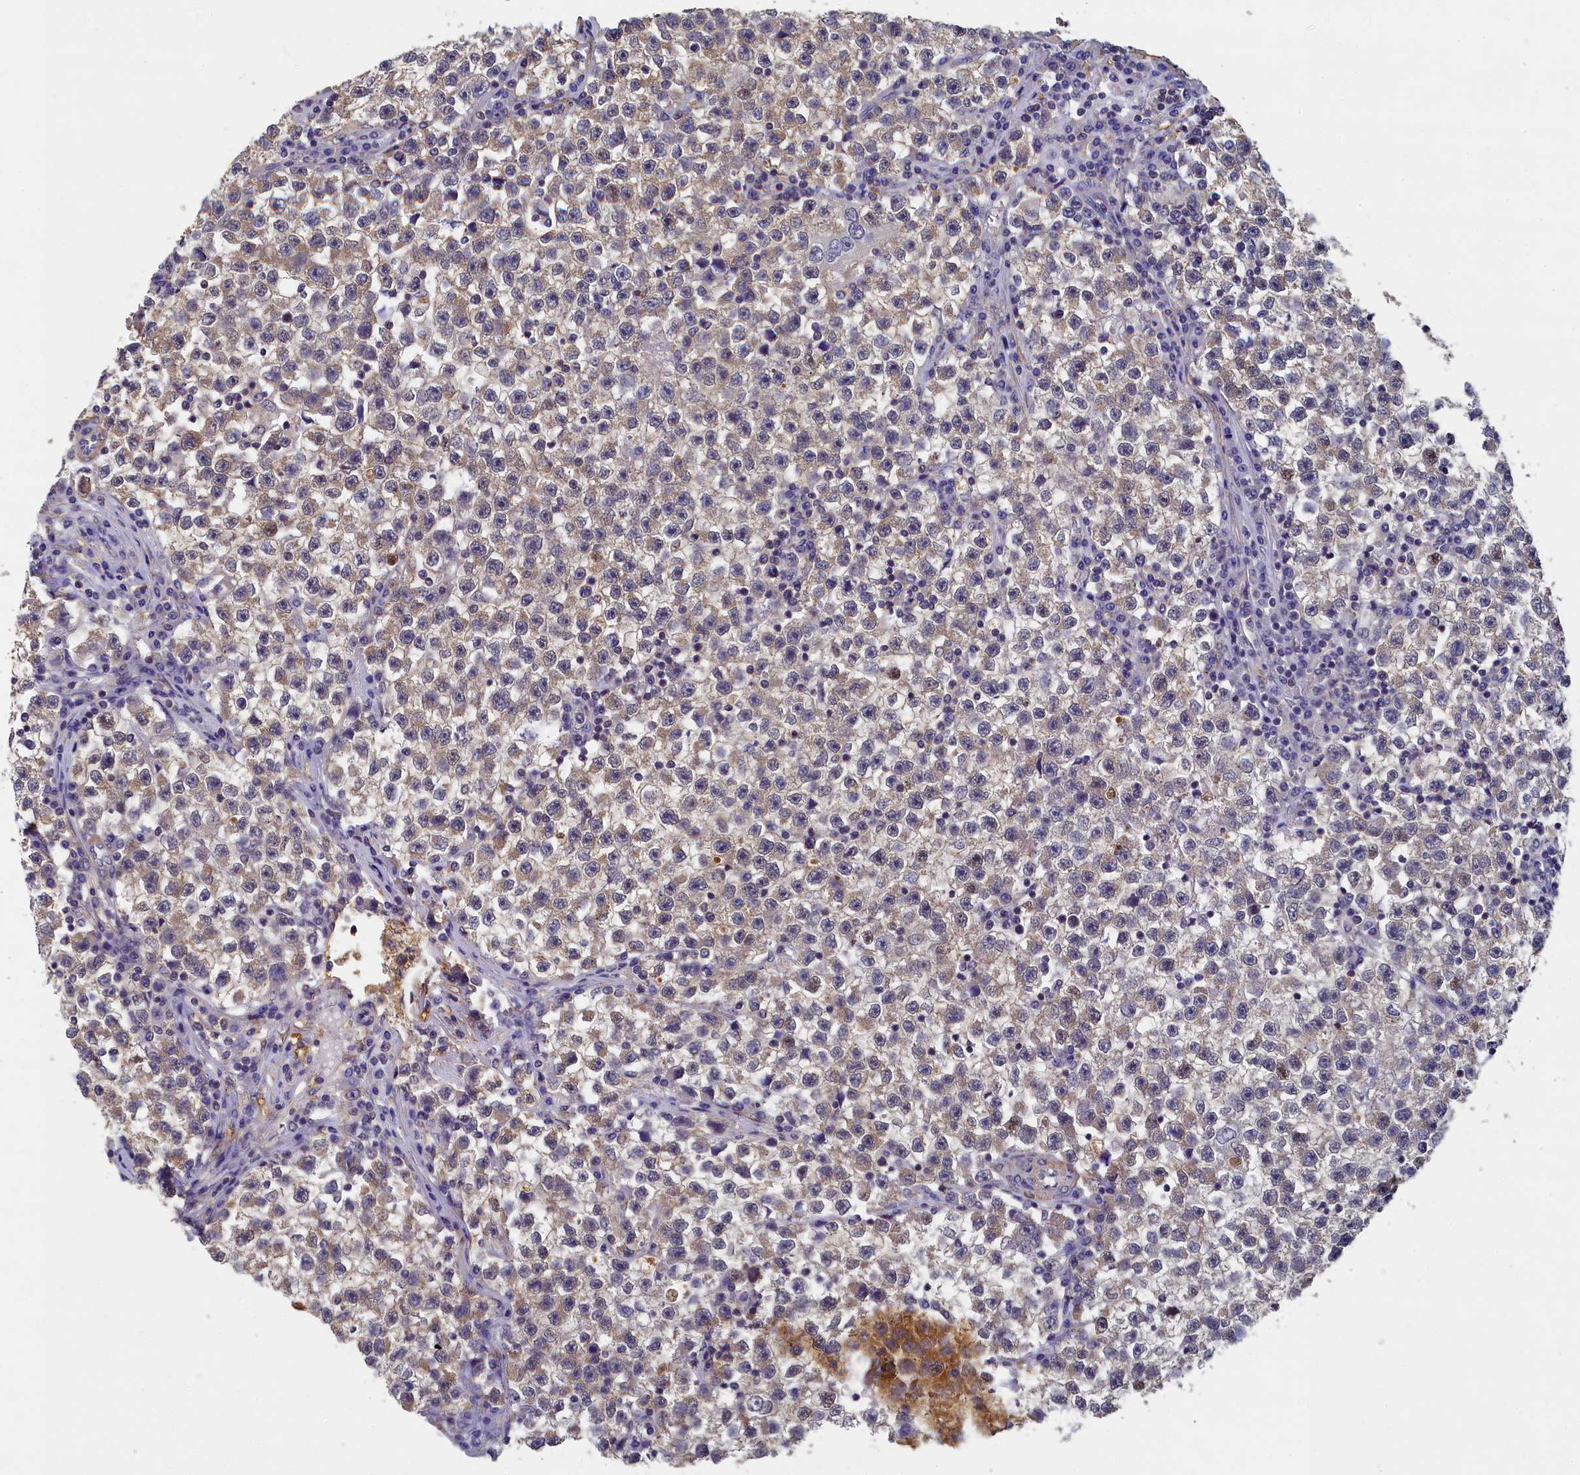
{"staining": {"intensity": "weak", "quantity": "25%-75%", "location": "cytoplasmic/membranous"}, "tissue": "testis cancer", "cell_type": "Tumor cells", "image_type": "cancer", "snomed": [{"axis": "morphology", "description": "Seminoma, NOS"}, {"axis": "topography", "description": "Testis"}], "caption": "IHC staining of seminoma (testis), which reveals low levels of weak cytoplasmic/membranous expression in approximately 25%-75% of tumor cells indicating weak cytoplasmic/membranous protein expression. The staining was performed using DAB (3,3'-diaminobenzidine) (brown) for protein detection and nuclei were counterstained in hematoxylin (blue).", "gene": "TBCB", "patient": {"sex": "male", "age": 22}}